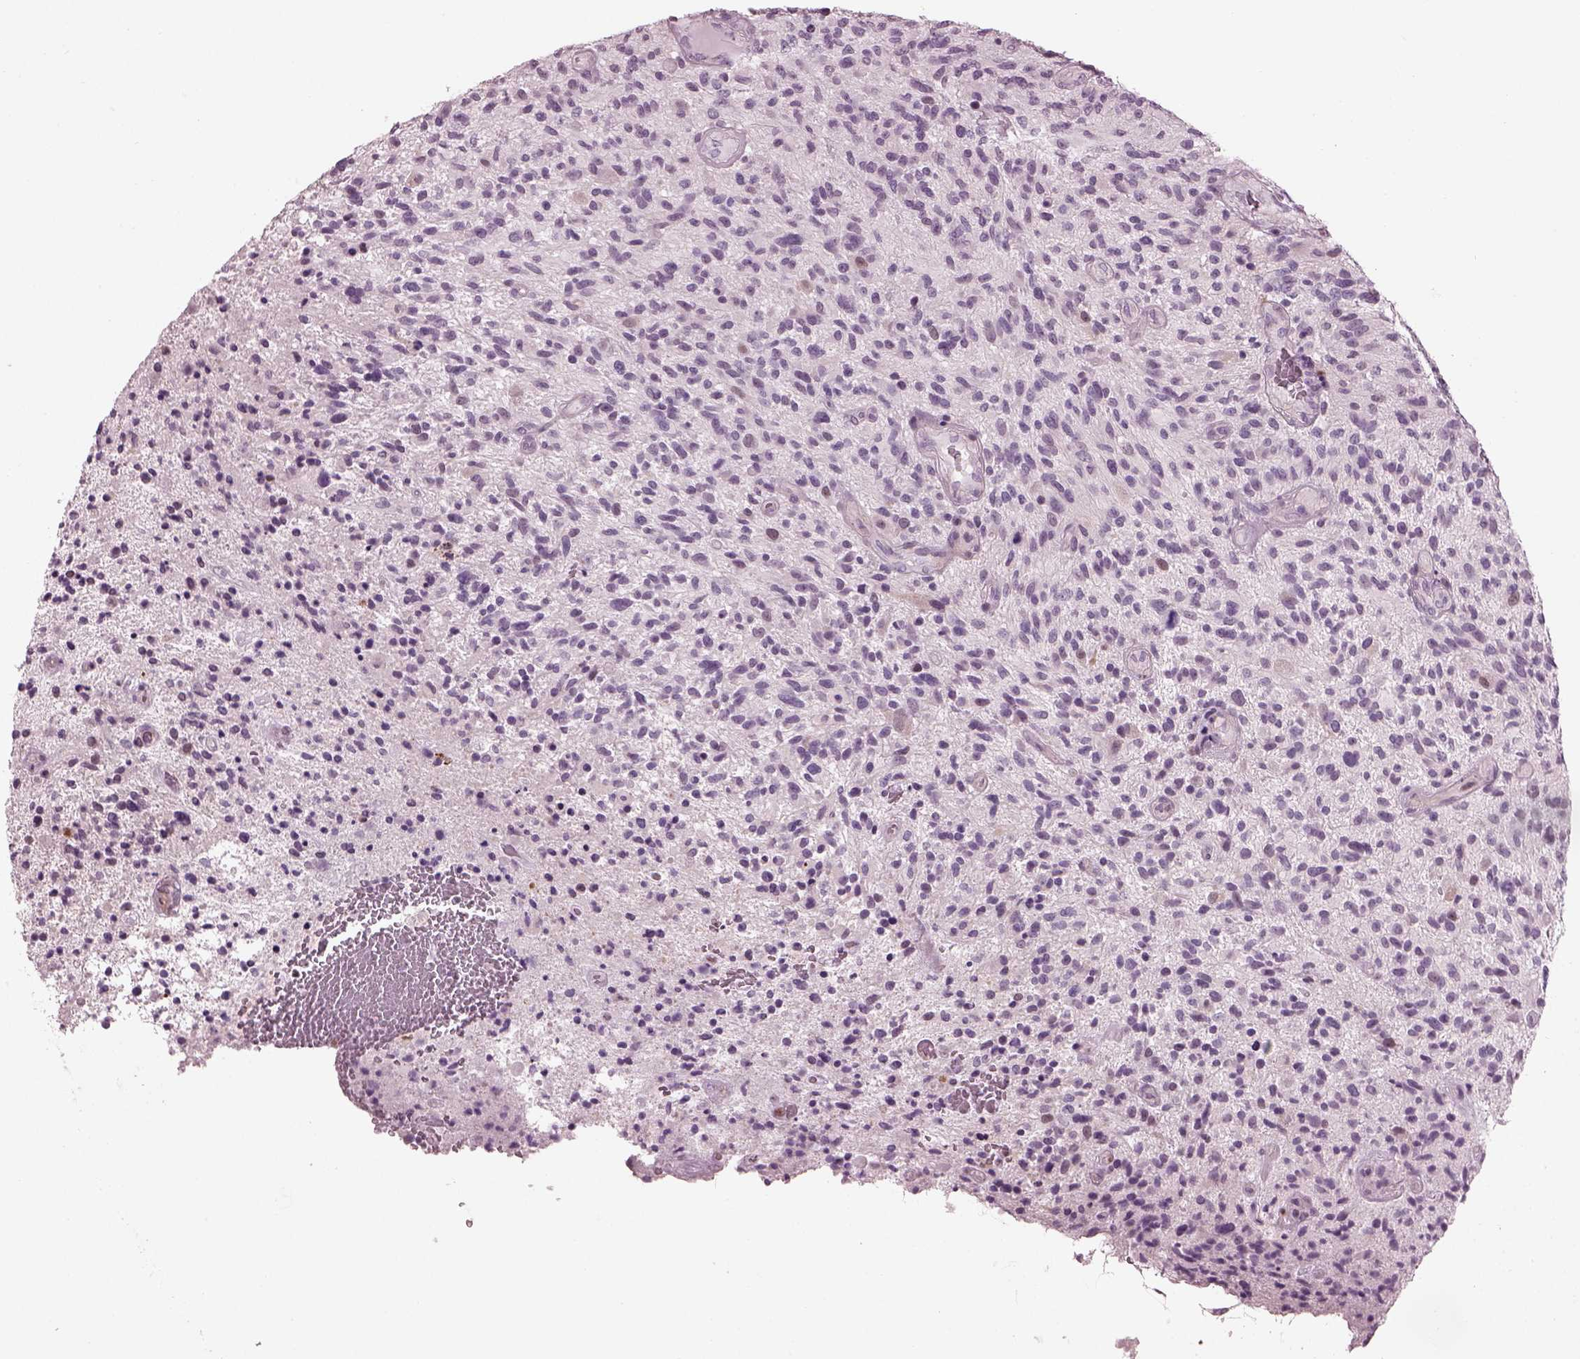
{"staining": {"intensity": "negative", "quantity": "none", "location": "none"}, "tissue": "glioma", "cell_type": "Tumor cells", "image_type": "cancer", "snomed": [{"axis": "morphology", "description": "Glioma, malignant, High grade"}, {"axis": "topography", "description": "Brain"}], "caption": "Micrograph shows no significant protein expression in tumor cells of glioma. (Stains: DAB IHC with hematoxylin counter stain, Microscopy: brightfield microscopy at high magnification).", "gene": "BFSP1", "patient": {"sex": "male", "age": 47}}